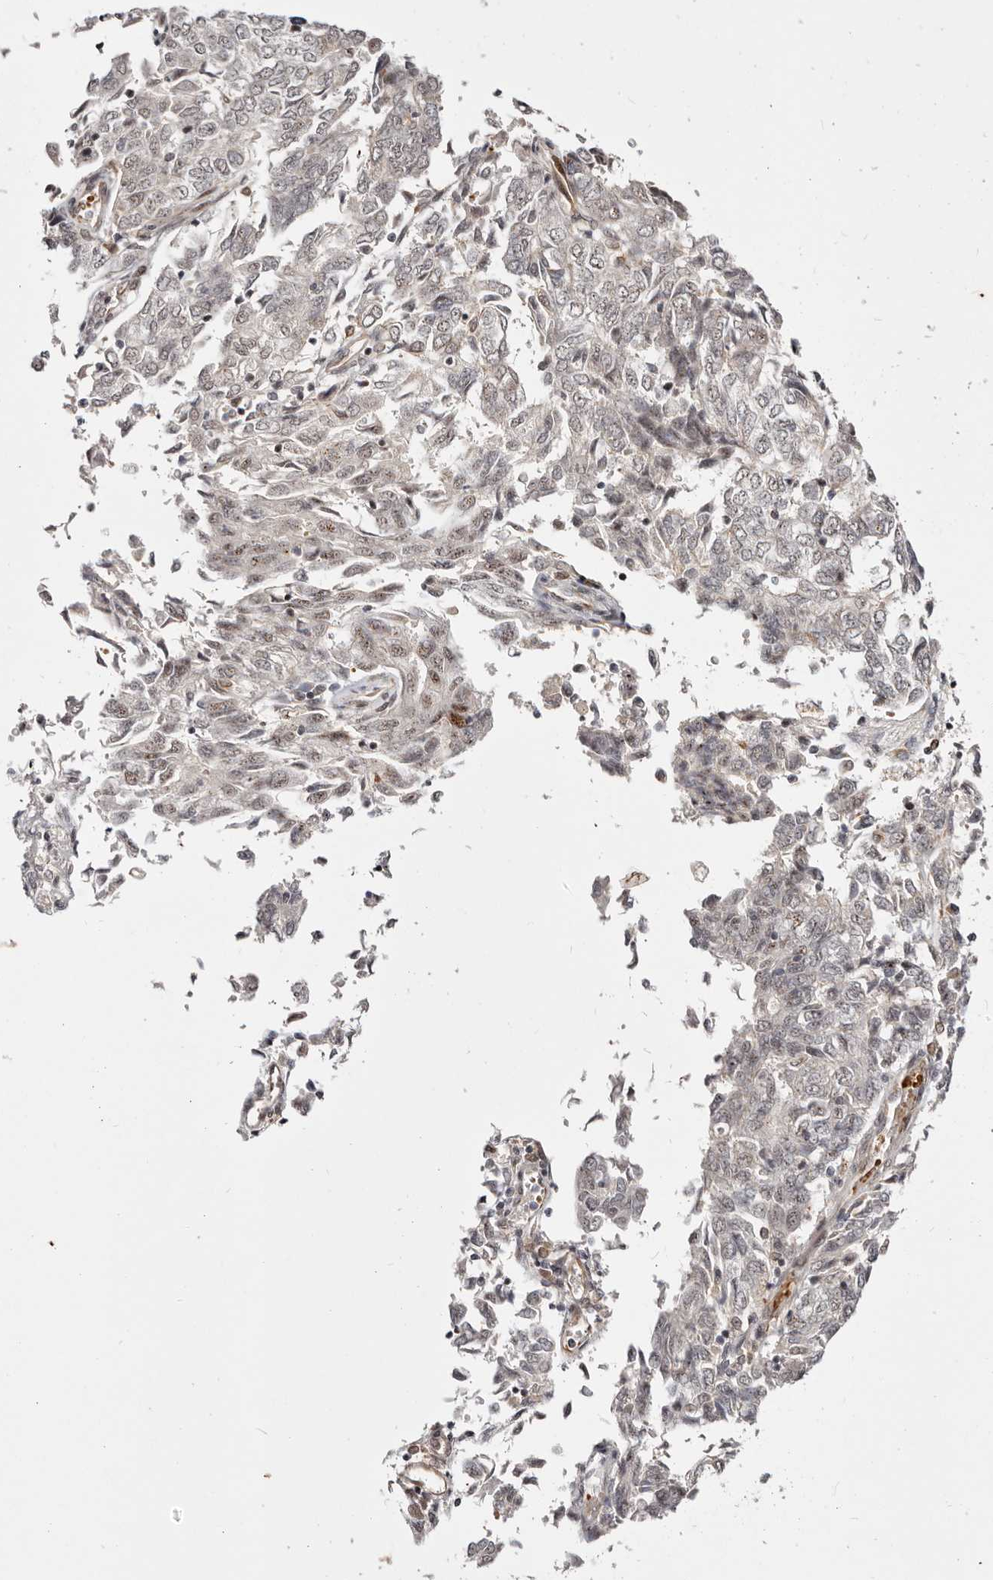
{"staining": {"intensity": "weak", "quantity": "25%-75%", "location": "nuclear"}, "tissue": "endometrial cancer", "cell_type": "Tumor cells", "image_type": "cancer", "snomed": [{"axis": "morphology", "description": "Adenocarcinoma, NOS"}, {"axis": "topography", "description": "Endometrium"}], "caption": "The image demonstrates staining of adenocarcinoma (endometrial), revealing weak nuclear protein expression (brown color) within tumor cells. (Stains: DAB in brown, nuclei in blue, Microscopy: brightfield microscopy at high magnification).", "gene": "WRN", "patient": {"sex": "female", "age": 80}}